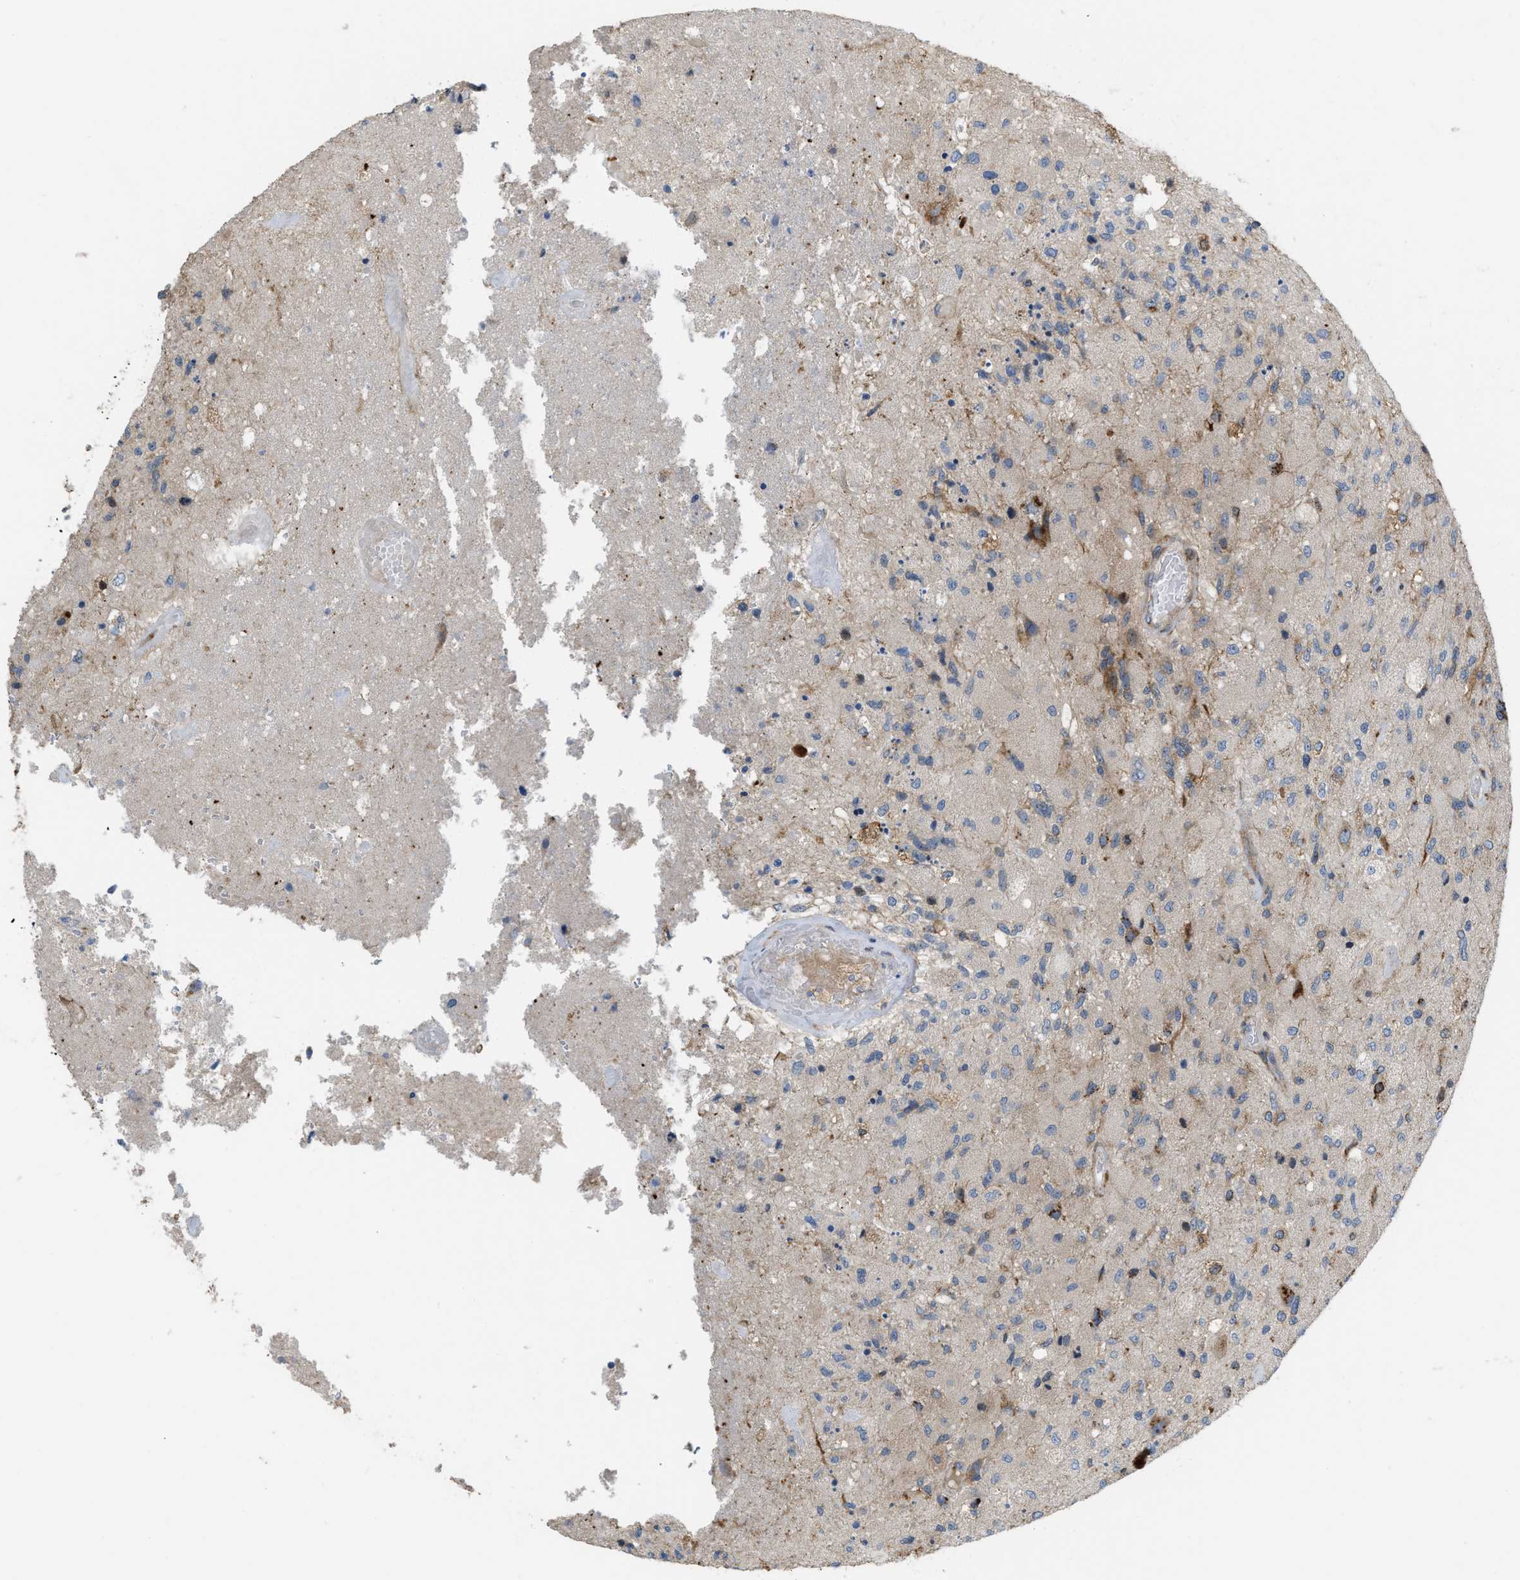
{"staining": {"intensity": "moderate", "quantity": "<25%", "location": "cytoplasmic/membranous"}, "tissue": "glioma", "cell_type": "Tumor cells", "image_type": "cancer", "snomed": [{"axis": "morphology", "description": "Normal tissue, NOS"}, {"axis": "morphology", "description": "Glioma, malignant, High grade"}, {"axis": "topography", "description": "Cerebral cortex"}], "caption": "Human glioma stained for a protein (brown) exhibits moderate cytoplasmic/membranous positive positivity in approximately <25% of tumor cells.", "gene": "DIPK1A", "patient": {"sex": "male", "age": 77}}